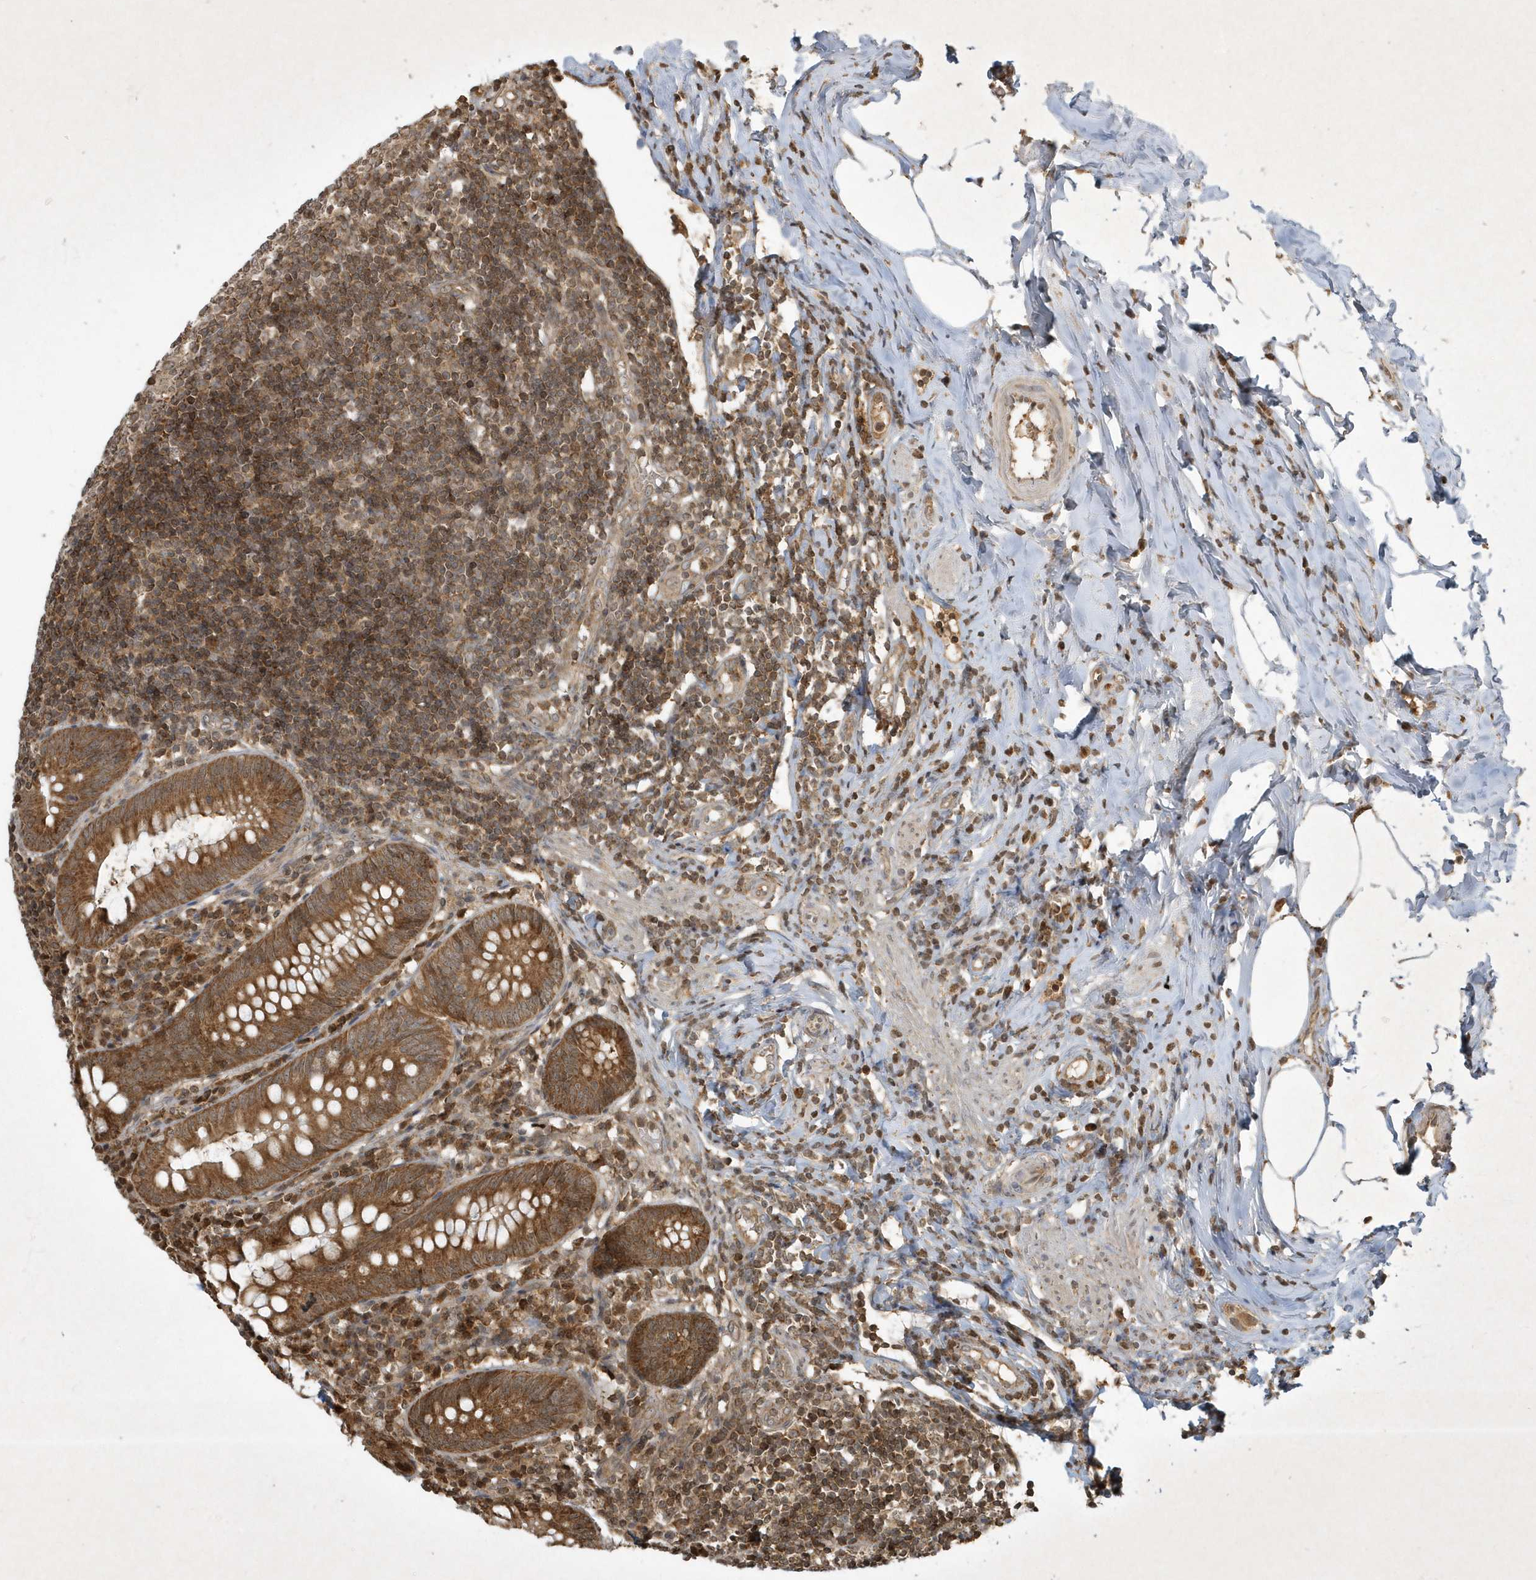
{"staining": {"intensity": "strong", "quantity": ">75%", "location": "cytoplasmic/membranous"}, "tissue": "appendix", "cell_type": "Glandular cells", "image_type": "normal", "snomed": [{"axis": "morphology", "description": "Normal tissue, NOS"}, {"axis": "topography", "description": "Appendix"}], "caption": "High-magnification brightfield microscopy of normal appendix stained with DAB (brown) and counterstained with hematoxylin (blue). glandular cells exhibit strong cytoplasmic/membranous staining is appreciated in approximately>75% of cells. (DAB IHC with brightfield microscopy, high magnification).", "gene": "PLTP", "patient": {"sex": "female", "age": 54}}